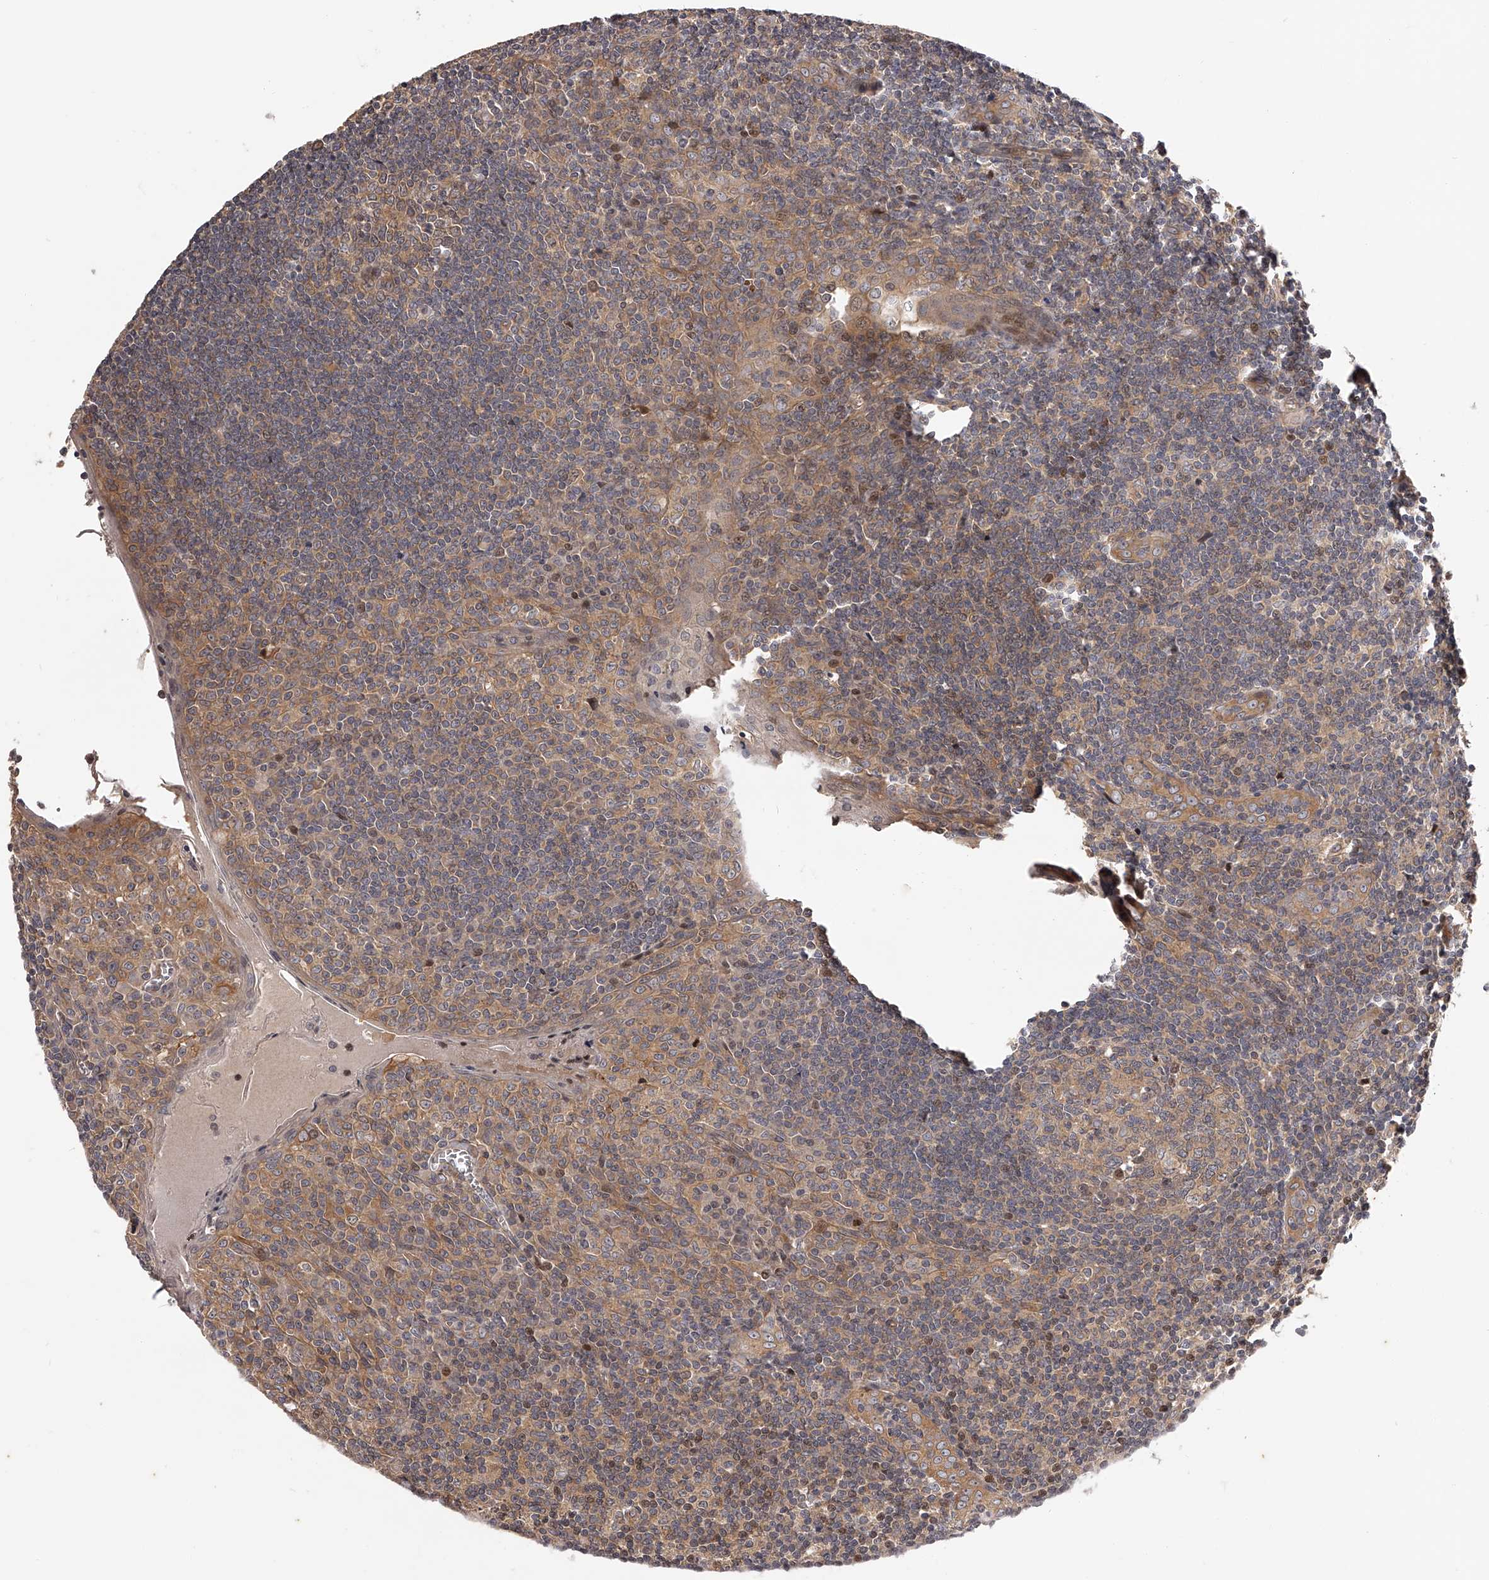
{"staining": {"intensity": "moderate", "quantity": "<25%", "location": "cytoplasmic/membranous,nuclear"}, "tissue": "tonsil", "cell_type": "Germinal center cells", "image_type": "normal", "snomed": [{"axis": "morphology", "description": "Normal tissue, NOS"}, {"axis": "topography", "description": "Tonsil"}], "caption": "Approximately <25% of germinal center cells in benign tonsil reveal moderate cytoplasmic/membranous,nuclear protein staining as visualized by brown immunohistochemical staining.", "gene": "PFDN2", "patient": {"sex": "male", "age": 27}}